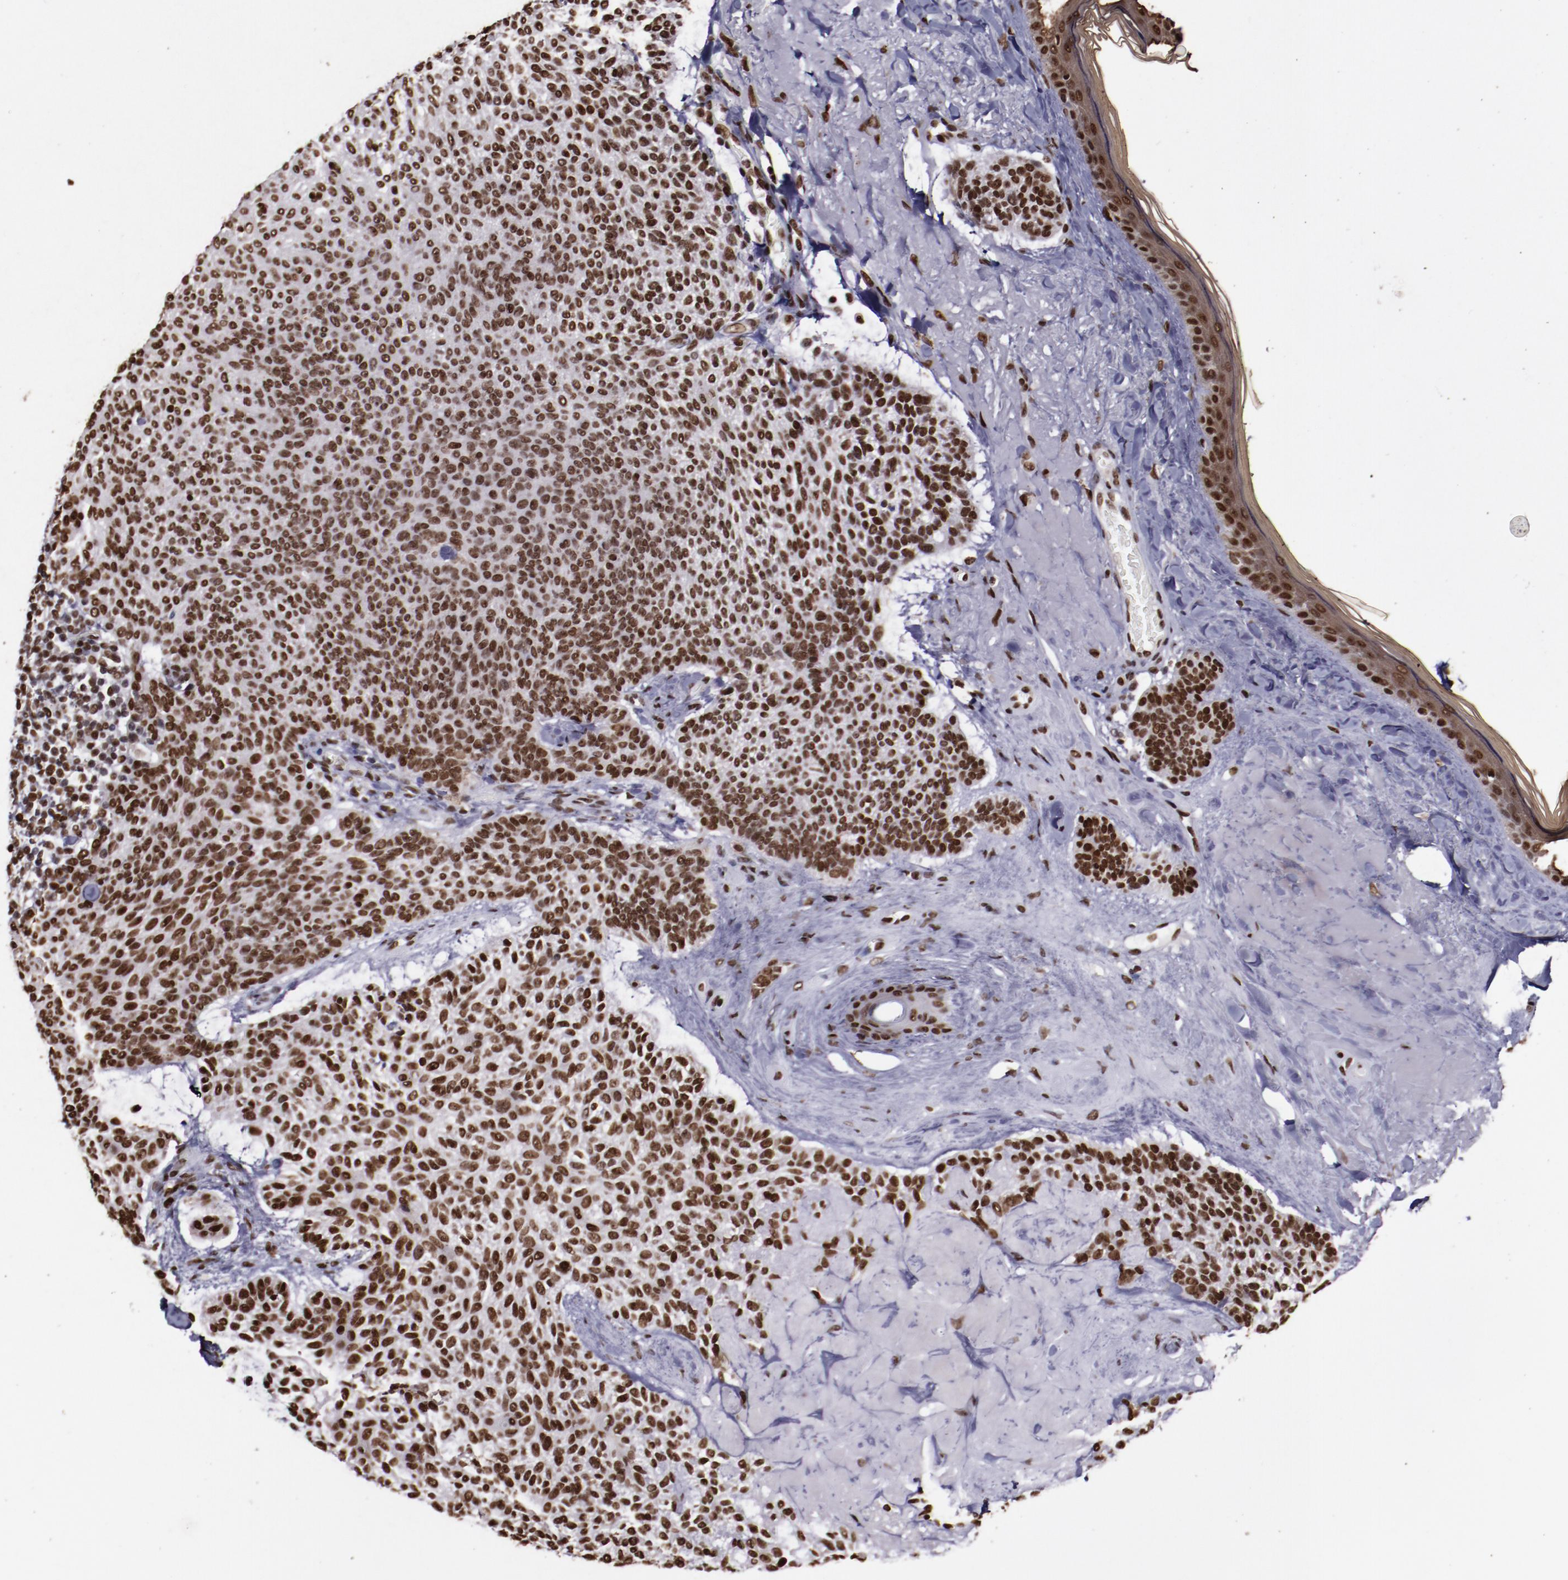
{"staining": {"intensity": "moderate", "quantity": ">75%", "location": "nuclear"}, "tissue": "skin cancer", "cell_type": "Tumor cells", "image_type": "cancer", "snomed": [{"axis": "morphology", "description": "Normal tissue, NOS"}, {"axis": "morphology", "description": "Basal cell carcinoma"}, {"axis": "topography", "description": "Skin"}], "caption": "This is a histology image of IHC staining of skin cancer (basal cell carcinoma), which shows moderate positivity in the nuclear of tumor cells.", "gene": "APEX1", "patient": {"sex": "female", "age": 70}}